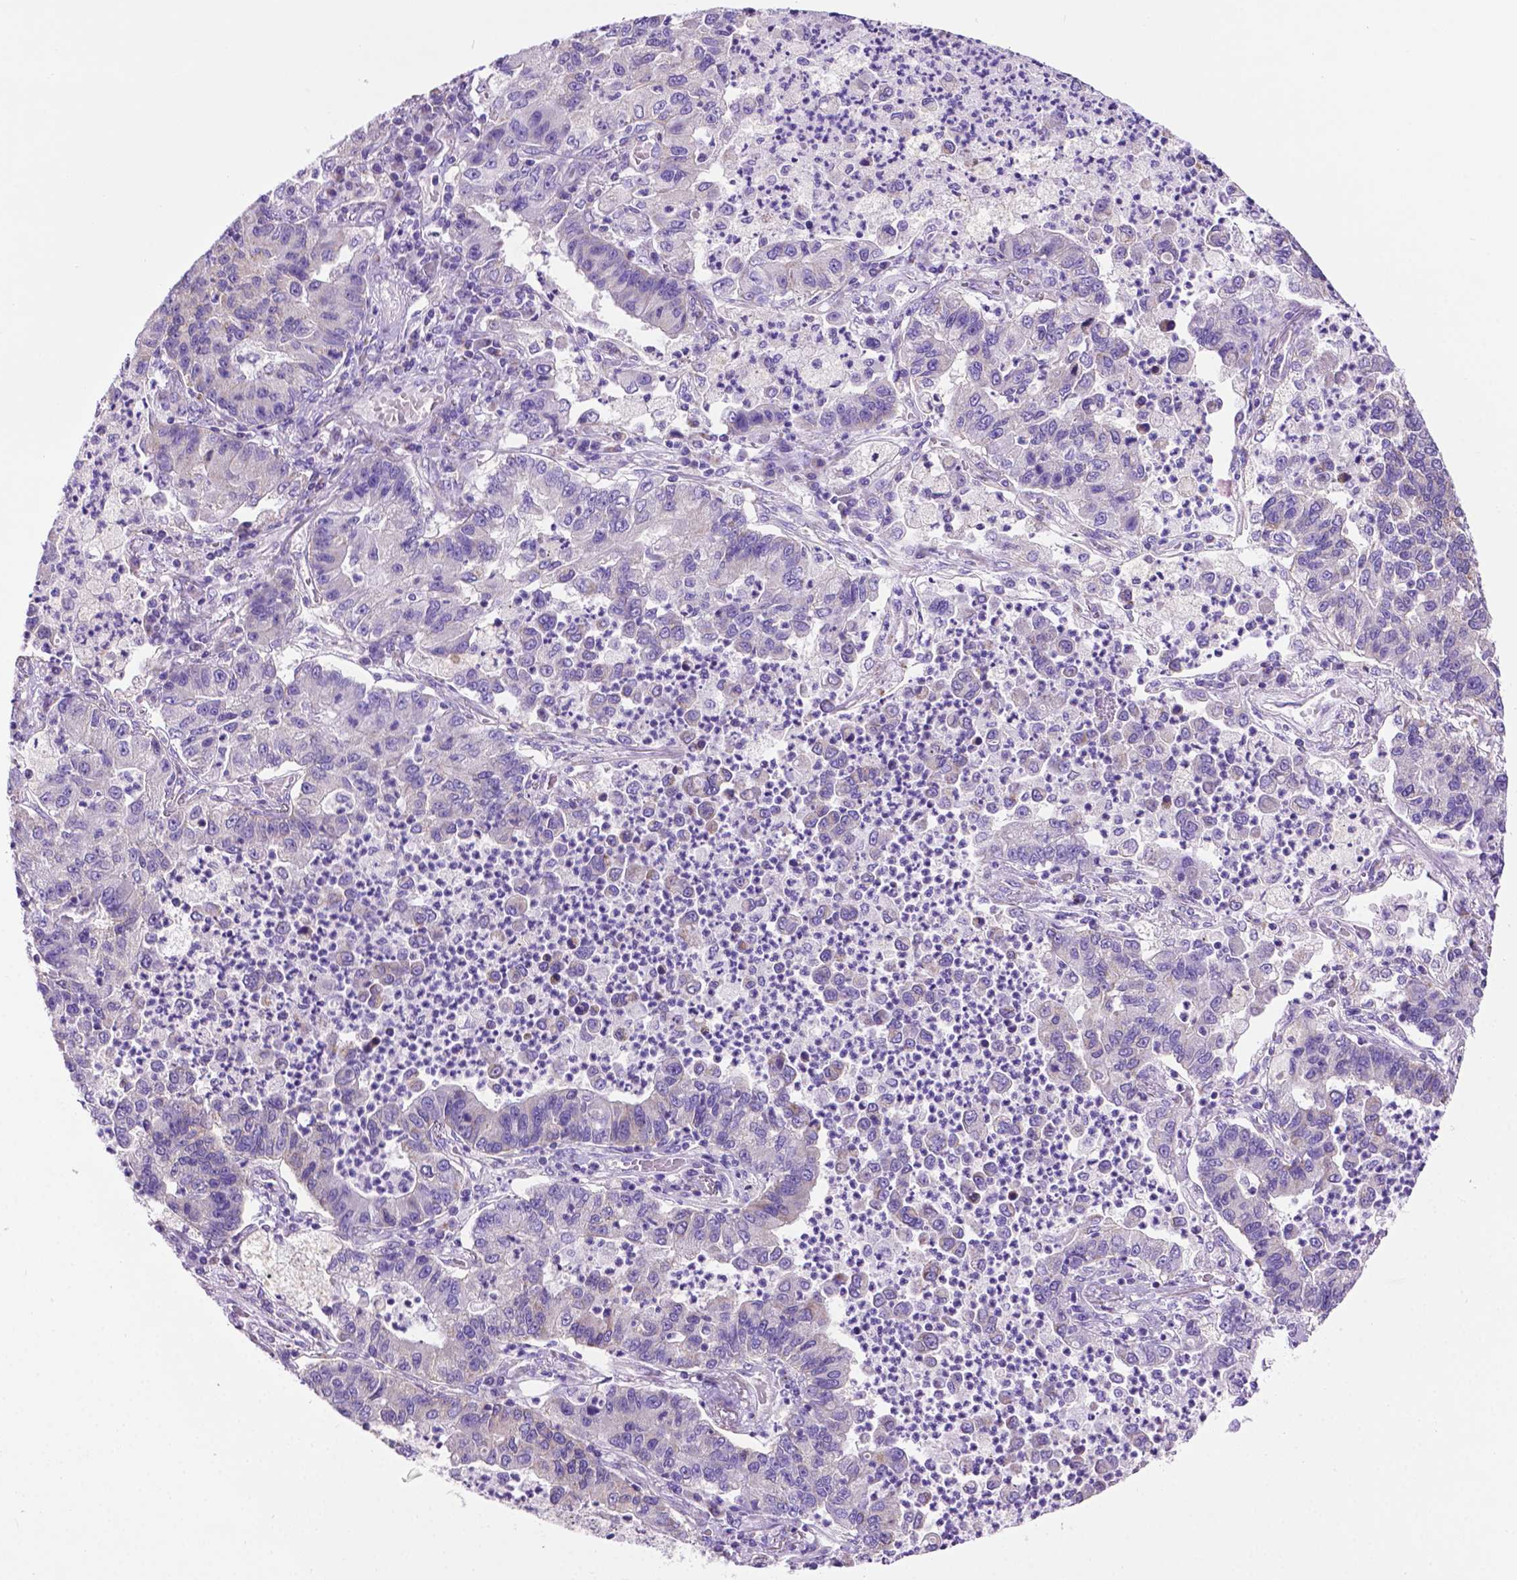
{"staining": {"intensity": "negative", "quantity": "none", "location": "none"}, "tissue": "lung cancer", "cell_type": "Tumor cells", "image_type": "cancer", "snomed": [{"axis": "morphology", "description": "Adenocarcinoma, NOS"}, {"axis": "topography", "description": "Lung"}], "caption": "An IHC photomicrograph of adenocarcinoma (lung) is shown. There is no staining in tumor cells of adenocarcinoma (lung).", "gene": "PHYHIP", "patient": {"sex": "female", "age": 57}}